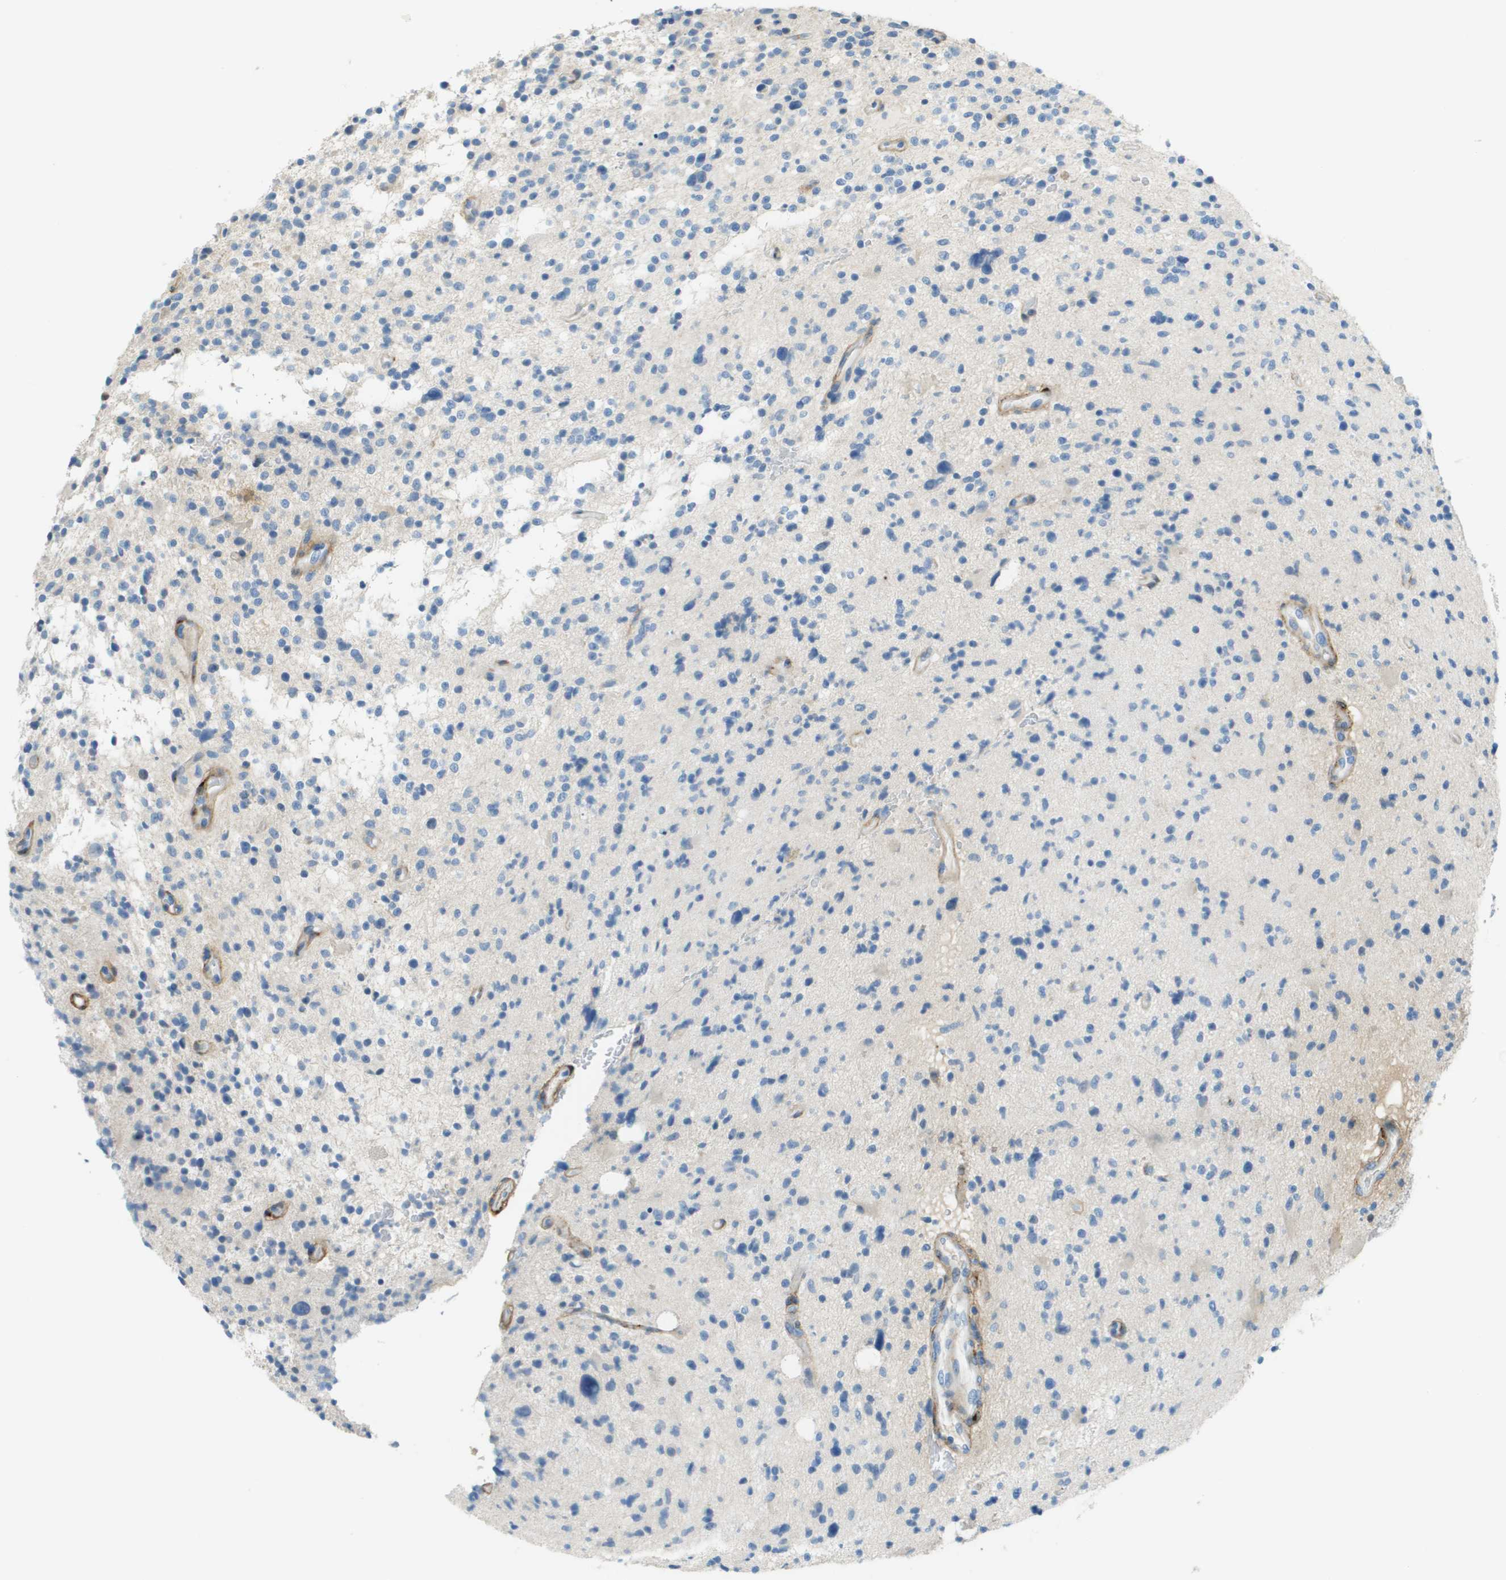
{"staining": {"intensity": "negative", "quantity": "none", "location": "none"}, "tissue": "glioma", "cell_type": "Tumor cells", "image_type": "cancer", "snomed": [{"axis": "morphology", "description": "Glioma, malignant, High grade"}, {"axis": "topography", "description": "Brain"}], "caption": "An image of human malignant high-grade glioma is negative for staining in tumor cells.", "gene": "DCN", "patient": {"sex": "male", "age": 48}}